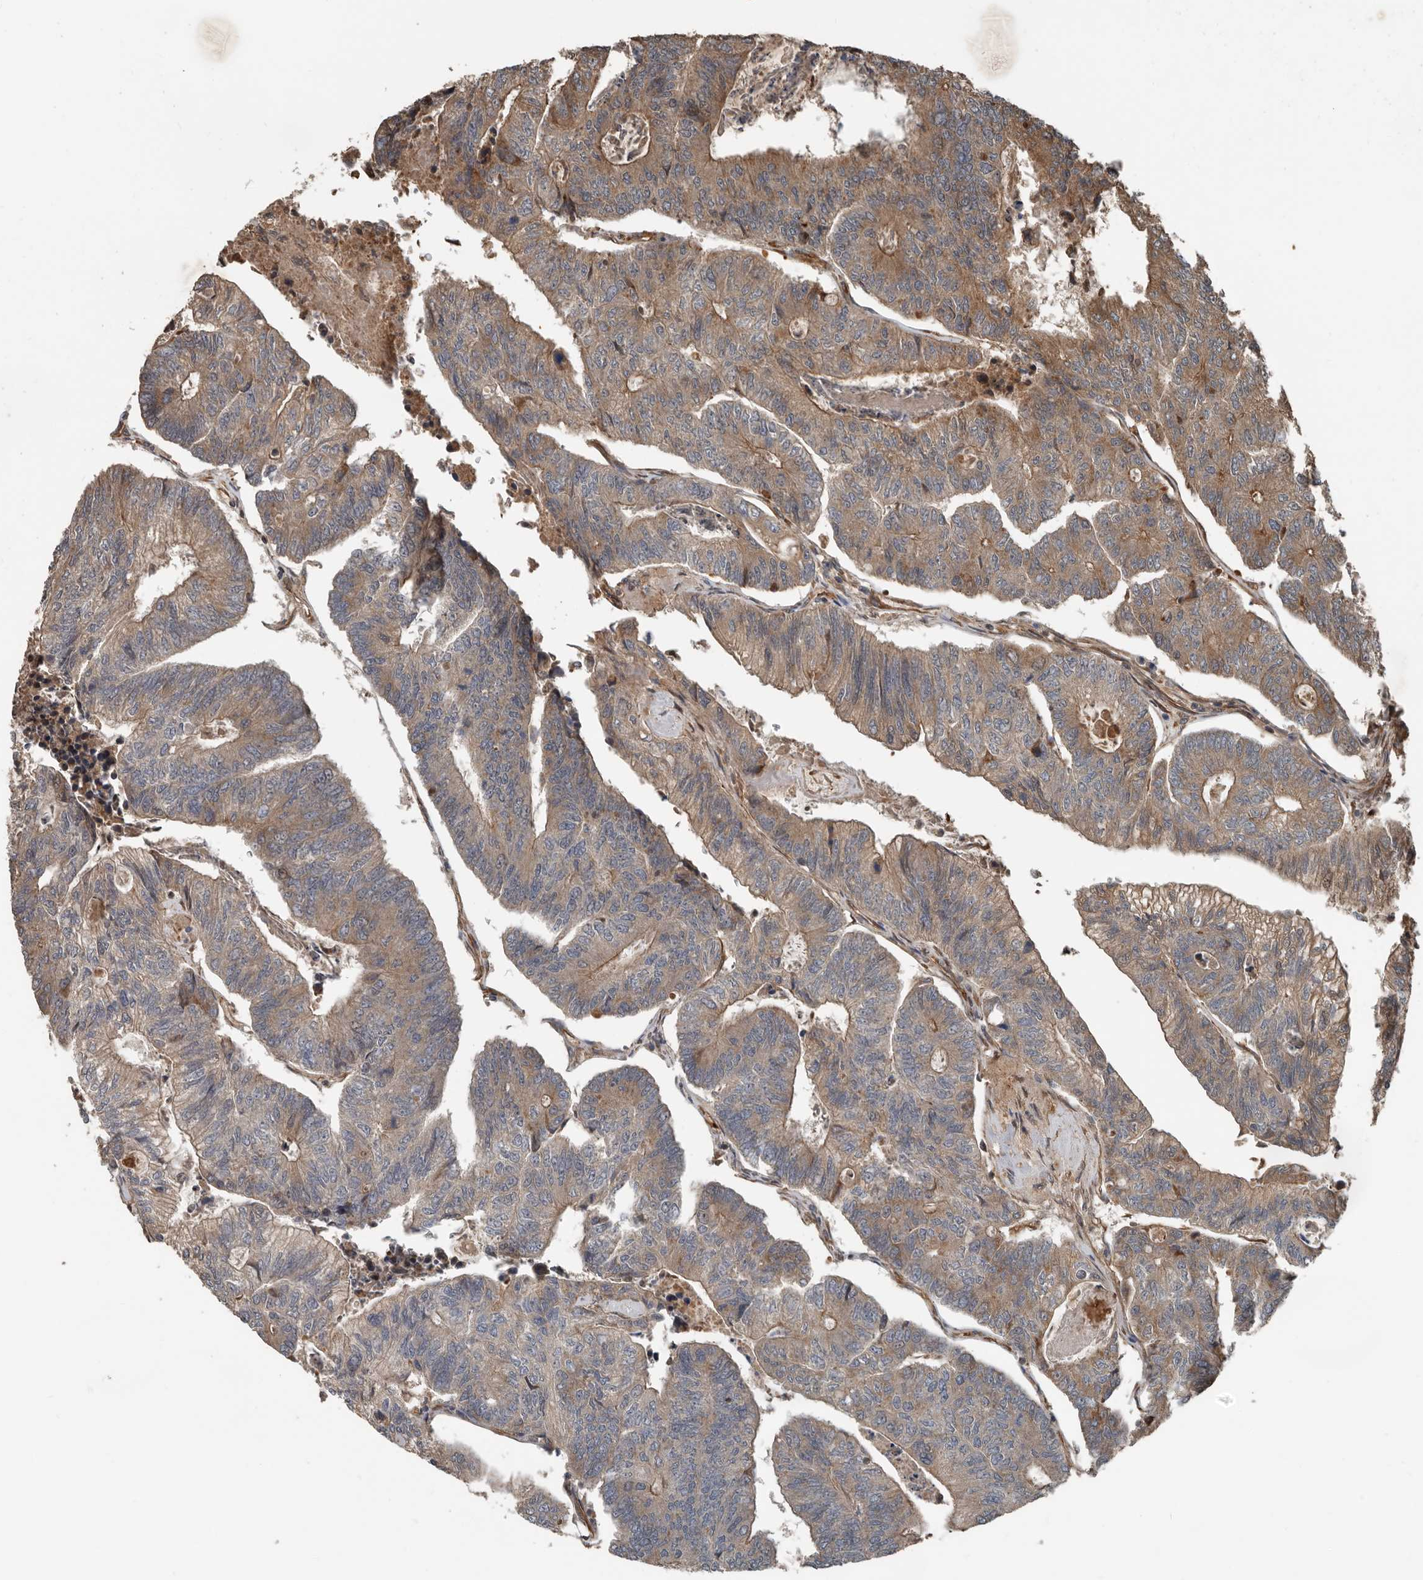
{"staining": {"intensity": "moderate", "quantity": ">75%", "location": "cytoplasmic/membranous"}, "tissue": "colorectal cancer", "cell_type": "Tumor cells", "image_type": "cancer", "snomed": [{"axis": "morphology", "description": "Adenocarcinoma, NOS"}, {"axis": "topography", "description": "Colon"}], "caption": "Approximately >75% of tumor cells in colorectal cancer display moderate cytoplasmic/membranous protein staining as visualized by brown immunohistochemical staining.", "gene": "YOD1", "patient": {"sex": "female", "age": 67}}